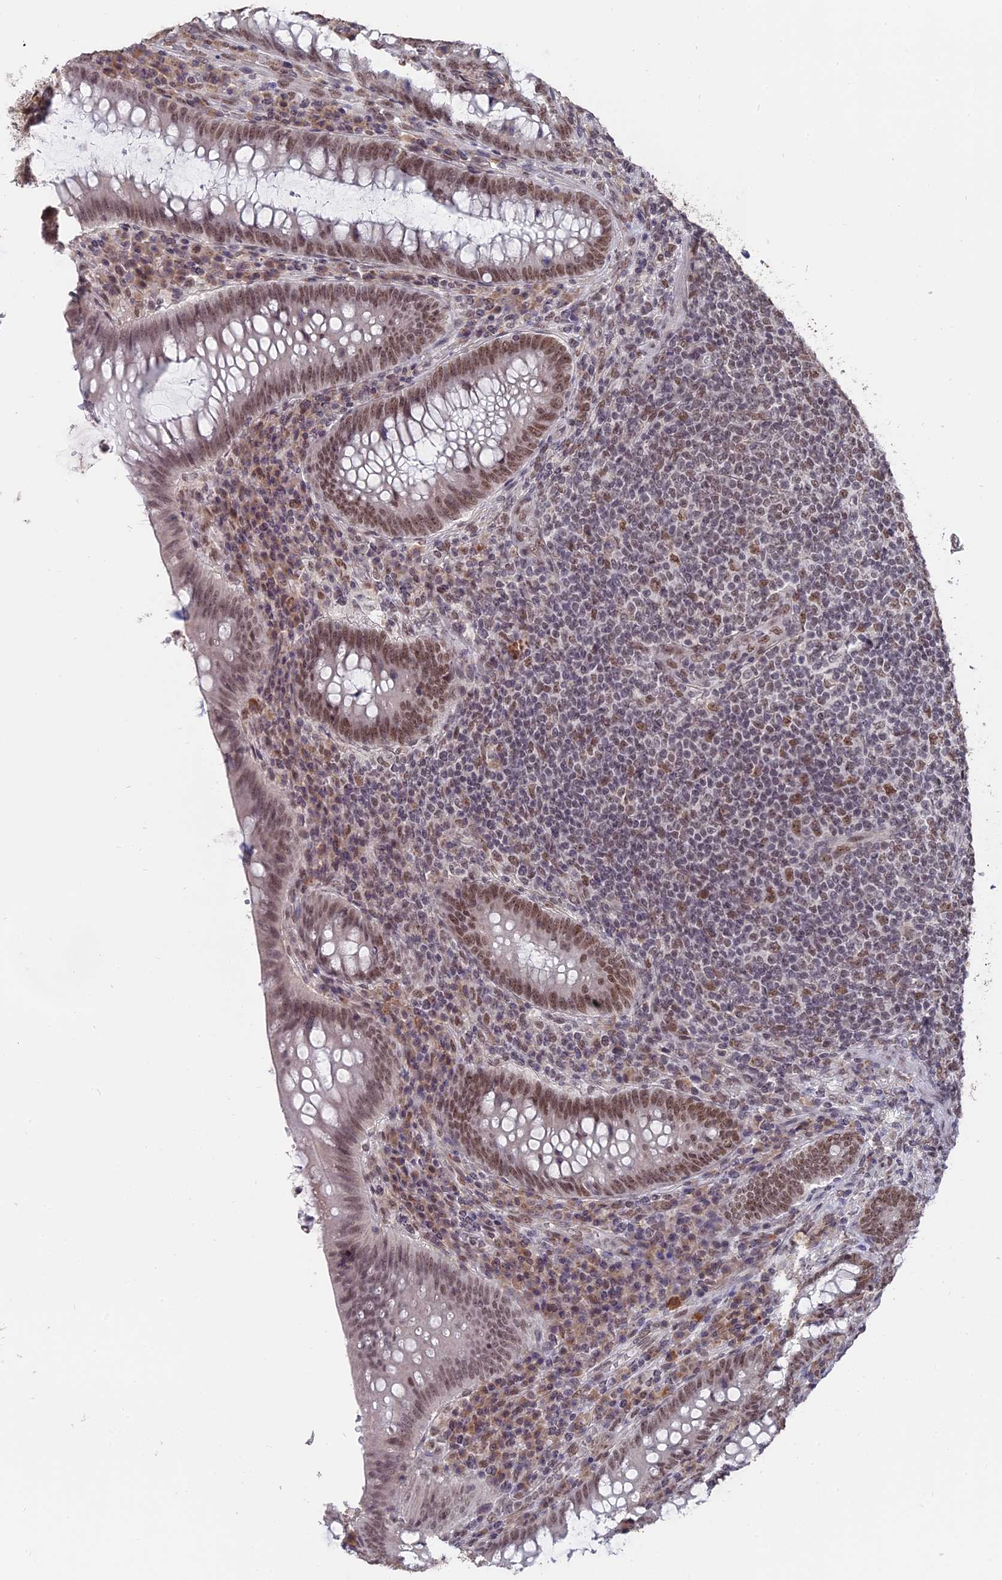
{"staining": {"intensity": "moderate", "quantity": ">75%", "location": "nuclear"}, "tissue": "appendix", "cell_type": "Glandular cells", "image_type": "normal", "snomed": [{"axis": "morphology", "description": "Normal tissue, NOS"}, {"axis": "topography", "description": "Appendix"}], "caption": "Protein expression by immunohistochemistry (IHC) reveals moderate nuclear positivity in about >75% of glandular cells in normal appendix.", "gene": "NR1H3", "patient": {"sex": "male", "age": 78}}